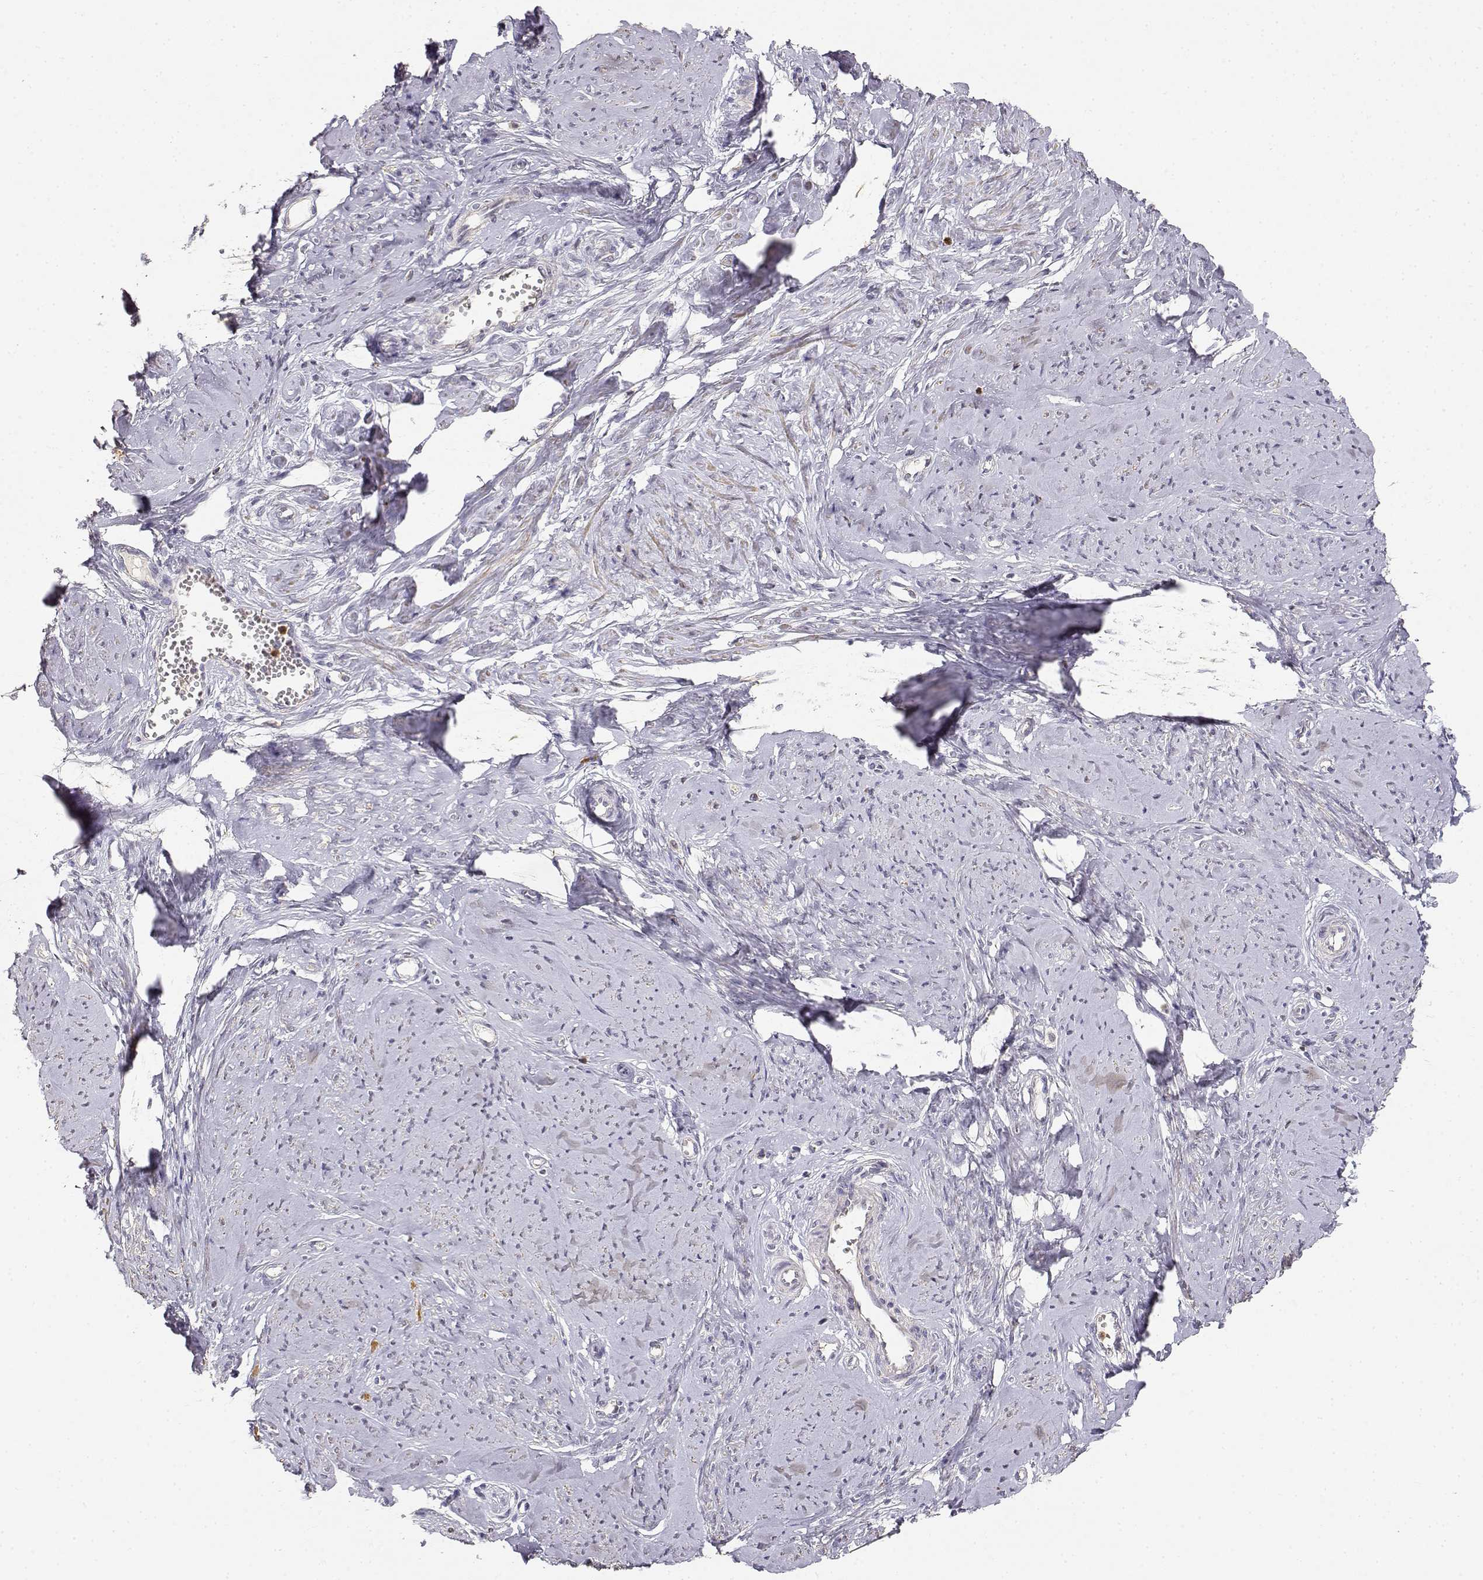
{"staining": {"intensity": "weak", "quantity": "<25%", "location": "cytoplasmic/membranous"}, "tissue": "smooth muscle", "cell_type": "Smooth muscle cells", "image_type": "normal", "snomed": [{"axis": "morphology", "description": "Normal tissue, NOS"}, {"axis": "topography", "description": "Smooth muscle"}], "caption": "An immunohistochemistry micrograph of unremarkable smooth muscle is shown. There is no staining in smooth muscle cells of smooth muscle. (Brightfield microscopy of DAB immunohistochemistry (IHC) at high magnification).", "gene": "TNFRSF10C", "patient": {"sex": "female", "age": 48}}